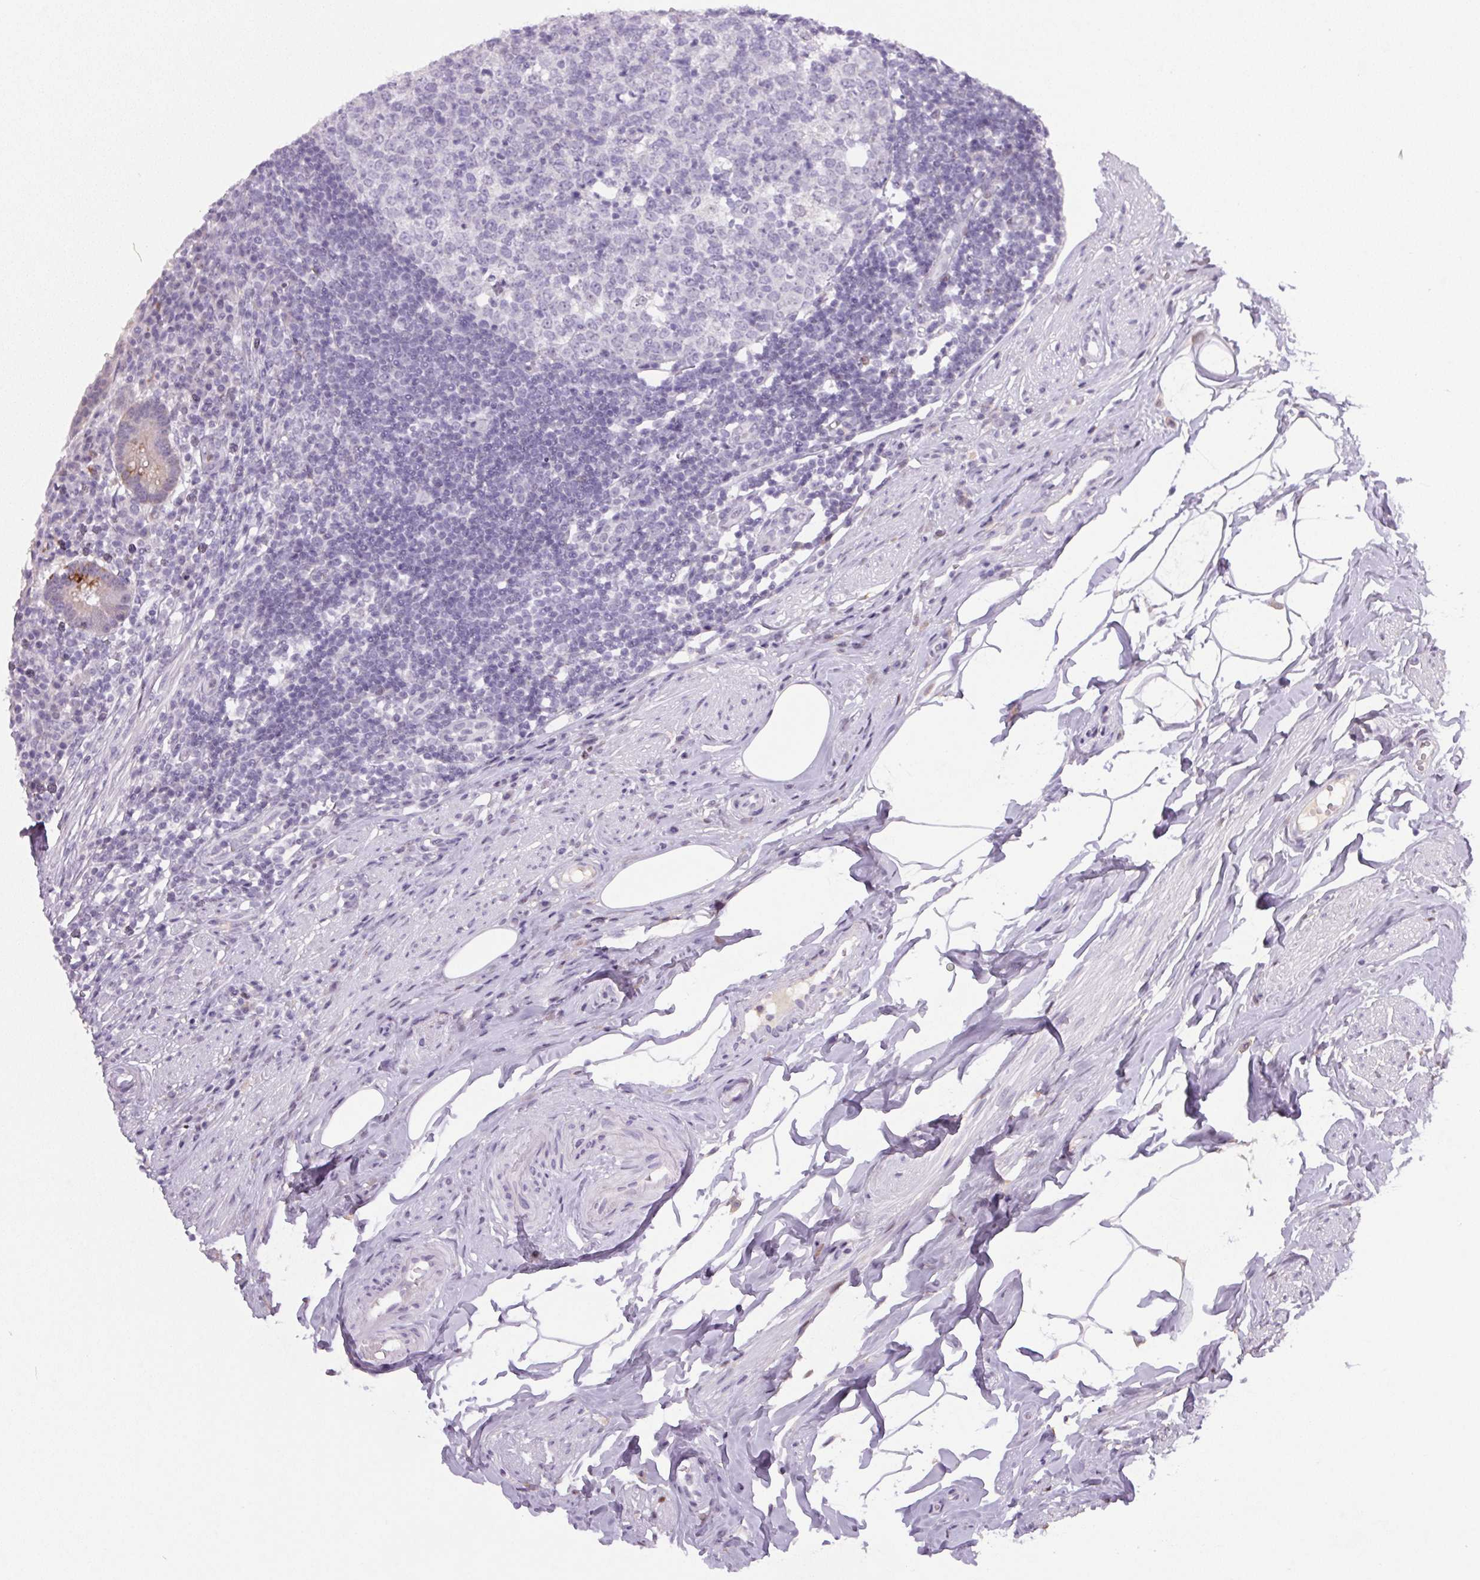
{"staining": {"intensity": "strong", "quantity": "<25%", "location": "cytoplasmic/membranous"}, "tissue": "appendix", "cell_type": "Glandular cells", "image_type": "normal", "snomed": [{"axis": "morphology", "description": "Normal tissue, NOS"}, {"axis": "topography", "description": "Appendix"}], "caption": "High-magnification brightfield microscopy of normal appendix stained with DAB (brown) and counterstained with hematoxylin (blue). glandular cells exhibit strong cytoplasmic/membranous staining is appreciated in approximately<25% of cells.", "gene": "TRDN", "patient": {"sex": "female", "age": 56}}